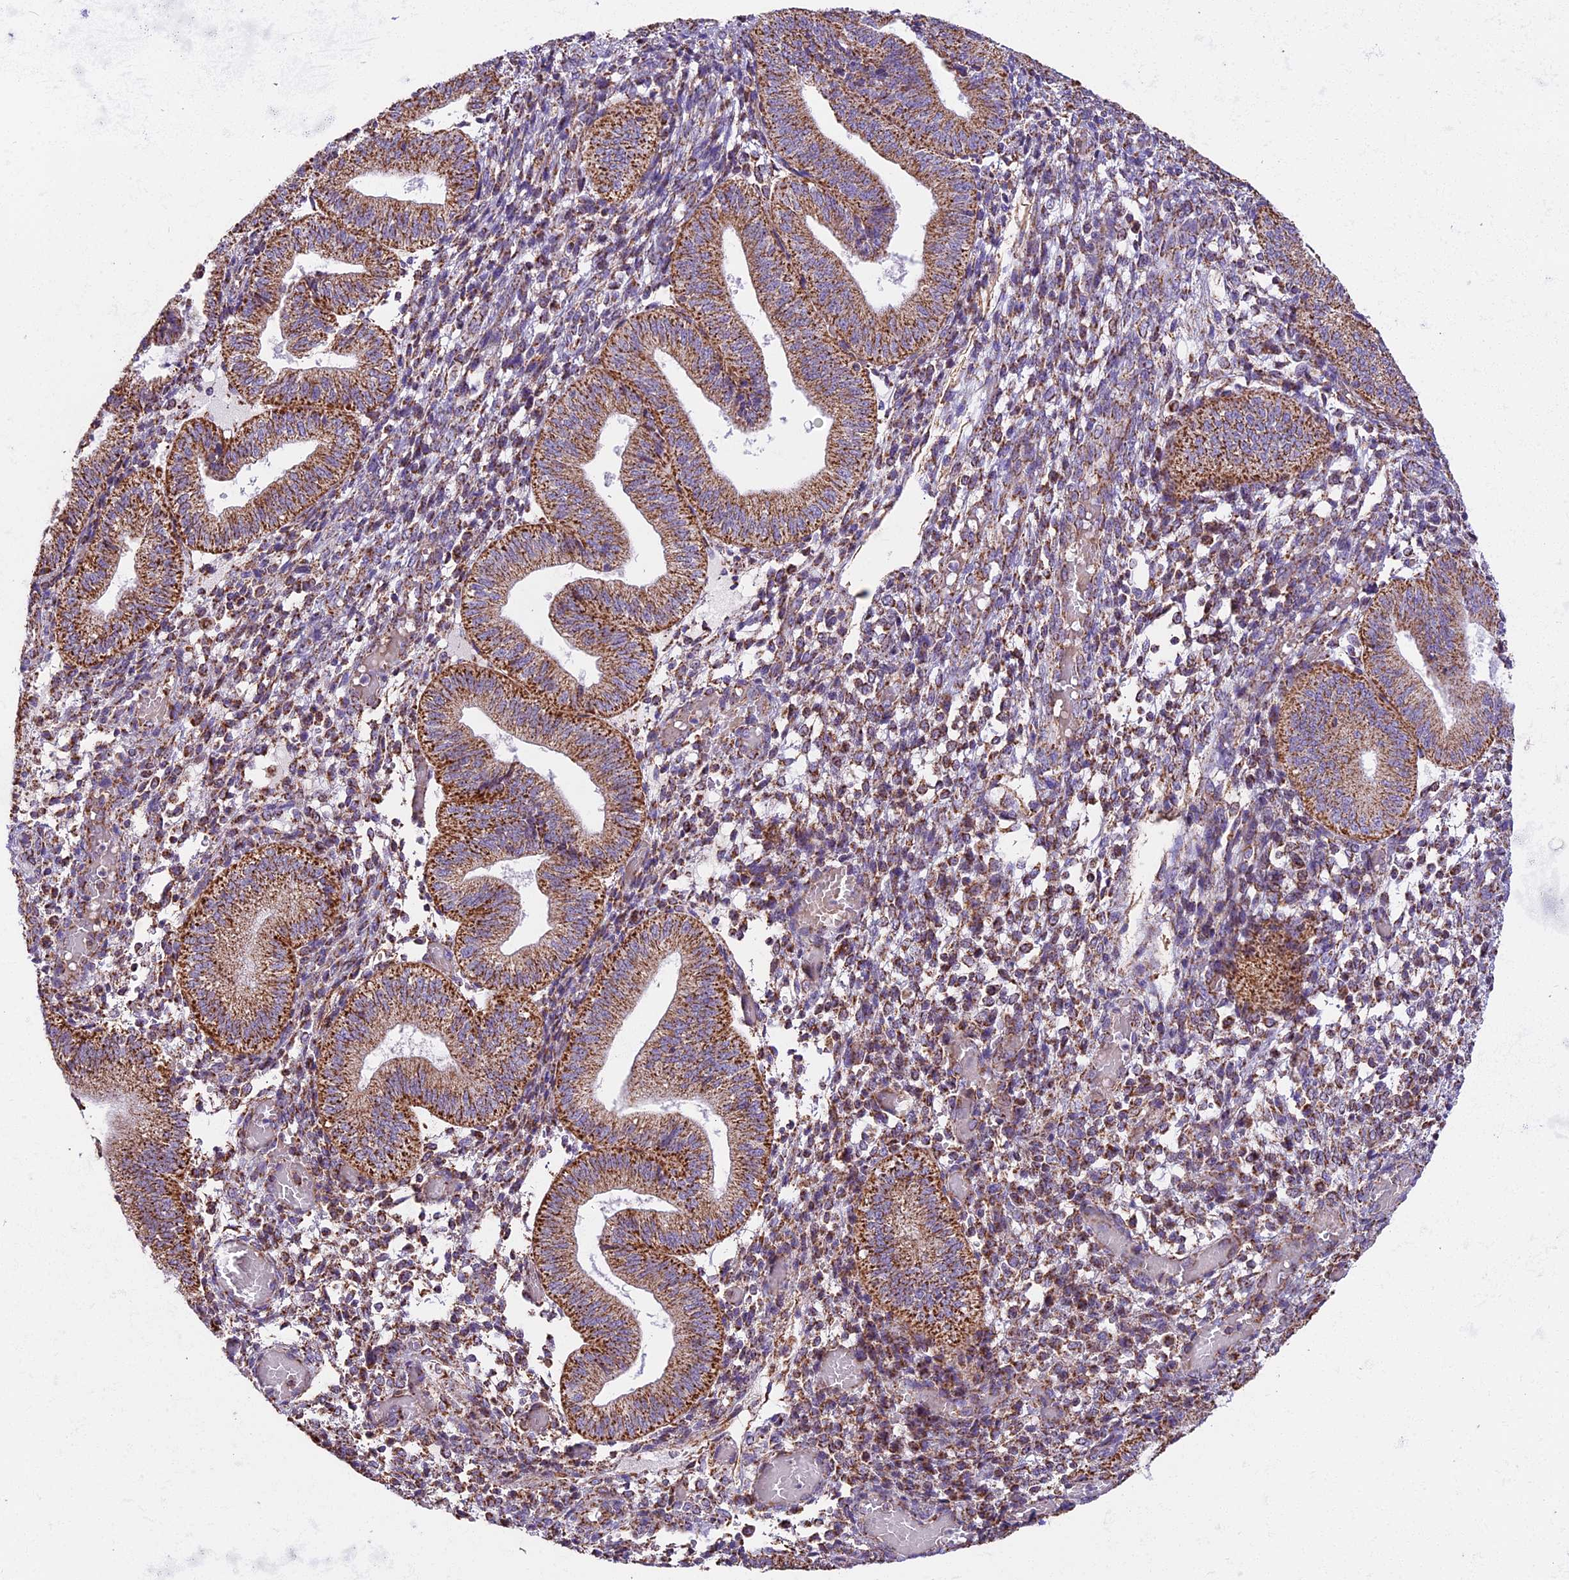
{"staining": {"intensity": "moderate", "quantity": ">75%", "location": "cytoplasmic/membranous"}, "tissue": "endometrium", "cell_type": "Cells in endometrial stroma", "image_type": "normal", "snomed": [{"axis": "morphology", "description": "Normal tissue, NOS"}, {"axis": "topography", "description": "Endometrium"}], "caption": "High-power microscopy captured an immunohistochemistry (IHC) histopathology image of benign endometrium, revealing moderate cytoplasmic/membranous expression in about >75% of cells in endometrial stroma.", "gene": "NDUFA8", "patient": {"sex": "female", "age": 34}}